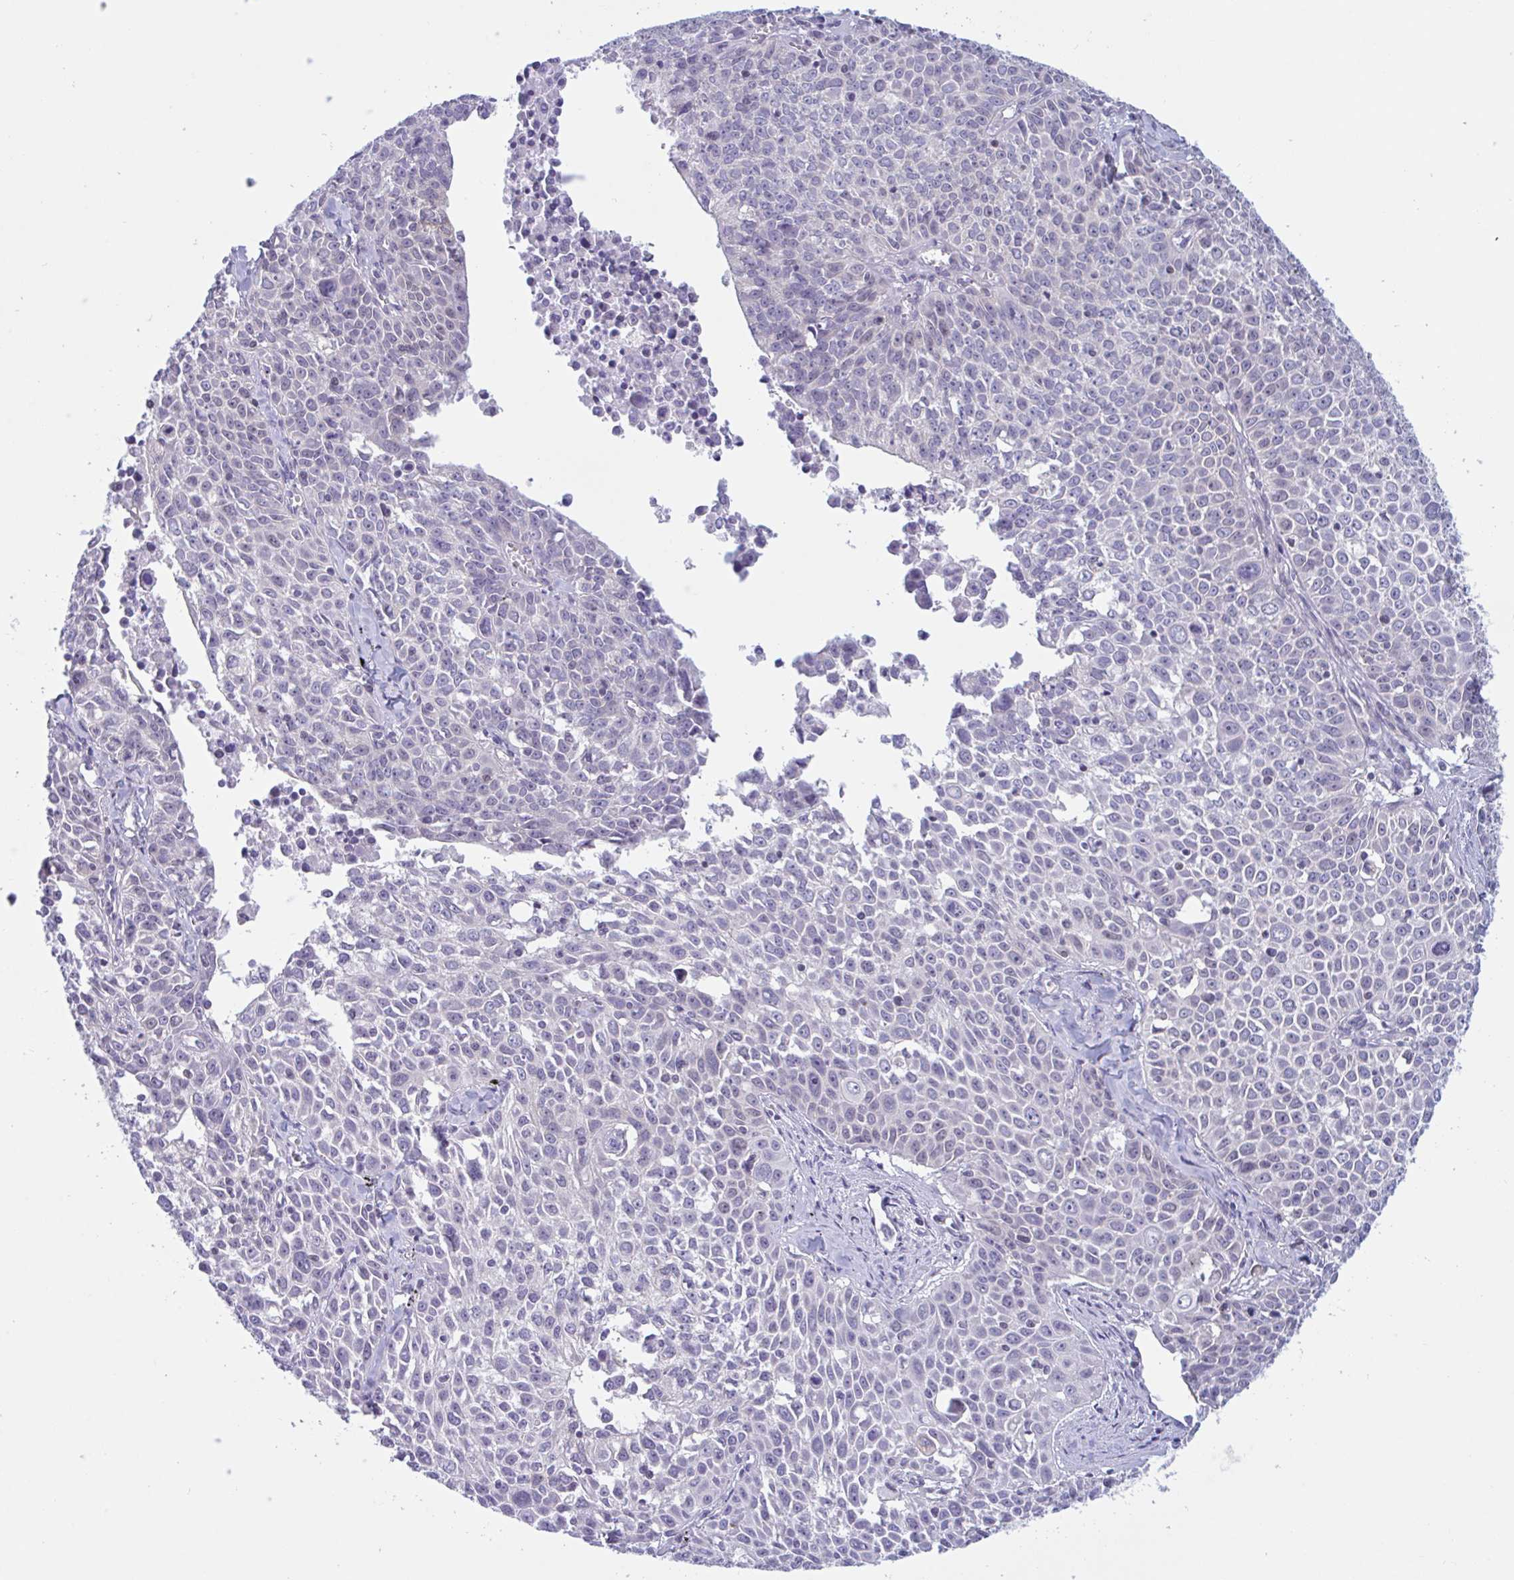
{"staining": {"intensity": "moderate", "quantity": "<25%", "location": "cytoplasmic/membranous"}, "tissue": "lung cancer", "cell_type": "Tumor cells", "image_type": "cancer", "snomed": [{"axis": "morphology", "description": "Squamous cell carcinoma, NOS"}, {"axis": "morphology", "description": "Squamous cell carcinoma, metastatic, NOS"}, {"axis": "topography", "description": "Lymph node"}, {"axis": "topography", "description": "Lung"}], "caption": "Lung squamous cell carcinoma stained with DAB (3,3'-diaminobenzidine) IHC shows low levels of moderate cytoplasmic/membranous positivity in about <25% of tumor cells. (Brightfield microscopy of DAB IHC at high magnification).", "gene": "SNX11", "patient": {"sex": "female", "age": 62}}